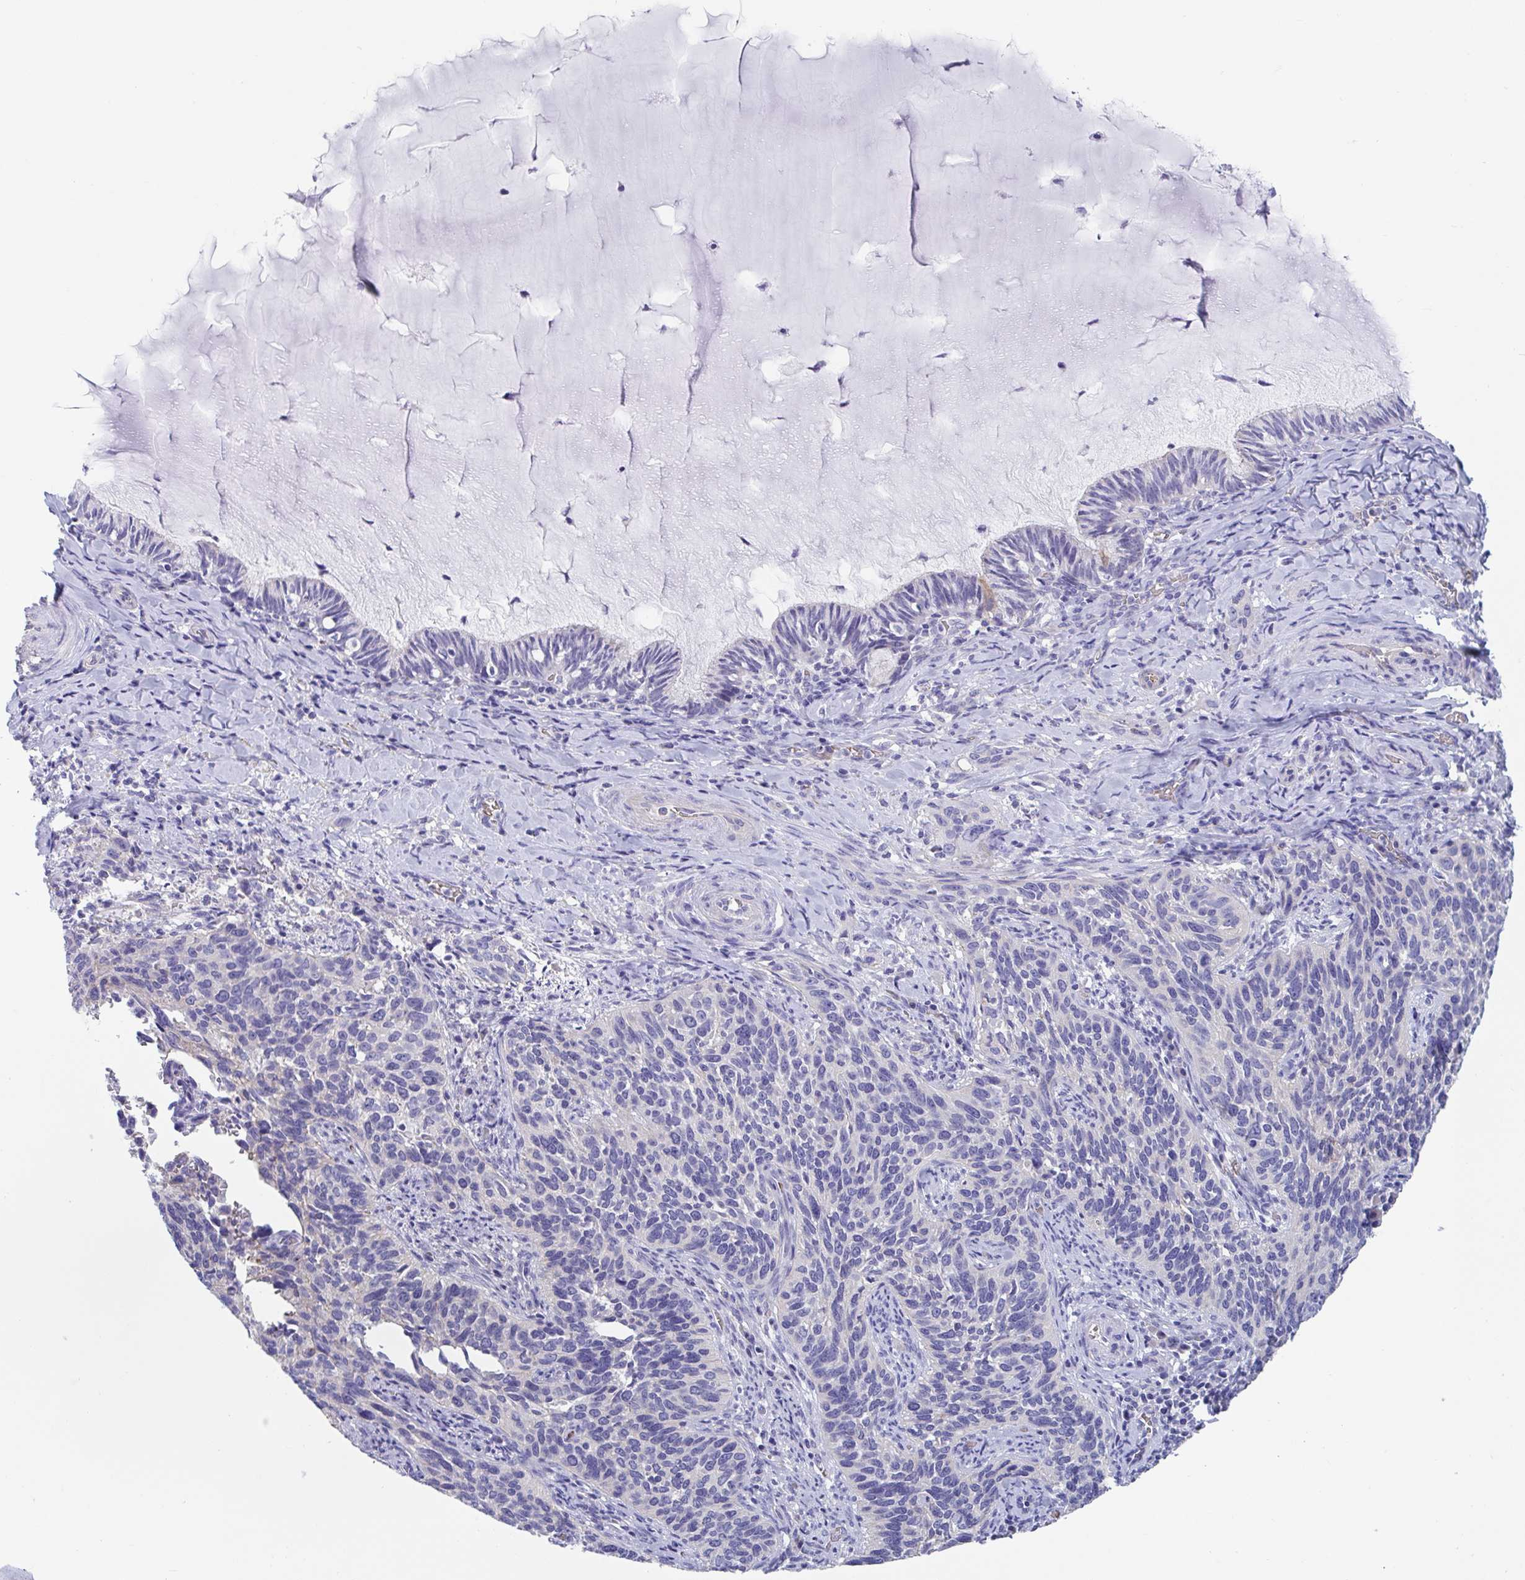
{"staining": {"intensity": "negative", "quantity": "none", "location": "none"}, "tissue": "cervical cancer", "cell_type": "Tumor cells", "image_type": "cancer", "snomed": [{"axis": "morphology", "description": "Squamous cell carcinoma, NOS"}, {"axis": "topography", "description": "Cervix"}], "caption": "Immunohistochemistry (IHC) micrograph of neoplastic tissue: cervical cancer (squamous cell carcinoma) stained with DAB (3,3'-diaminobenzidine) shows no significant protein staining in tumor cells.", "gene": "TTC30B", "patient": {"sex": "female", "age": 51}}